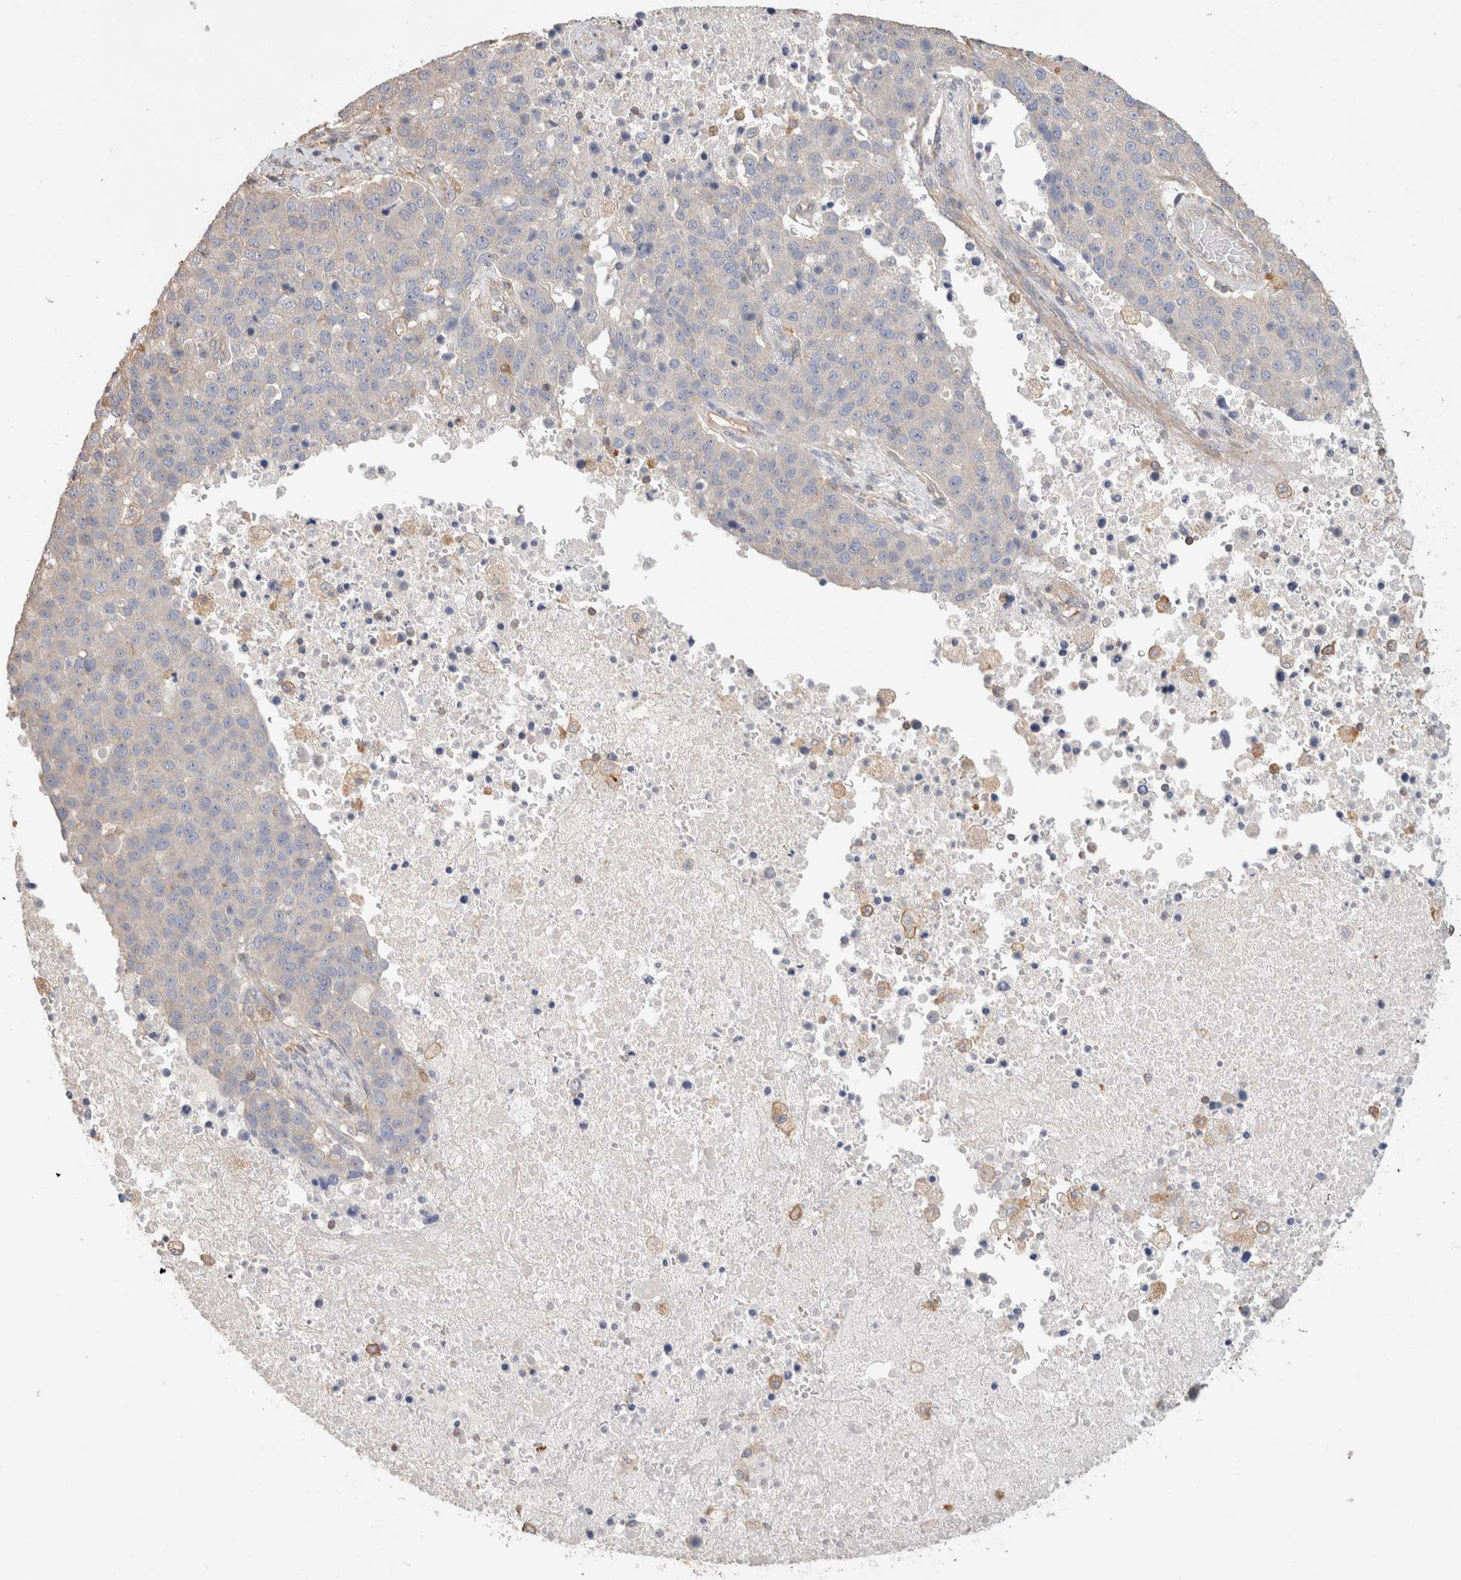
{"staining": {"intensity": "negative", "quantity": "none", "location": "none"}, "tissue": "pancreatic cancer", "cell_type": "Tumor cells", "image_type": "cancer", "snomed": [{"axis": "morphology", "description": "Adenocarcinoma, NOS"}, {"axis": "topography", "description": "Pancreas"}], "caption": "Tumor cells are negative for protein expression in human pancreatic cancer (adenocarcinoma).", "gene": "CFAP418", "patient": {"sex": "female", "age": 61}}